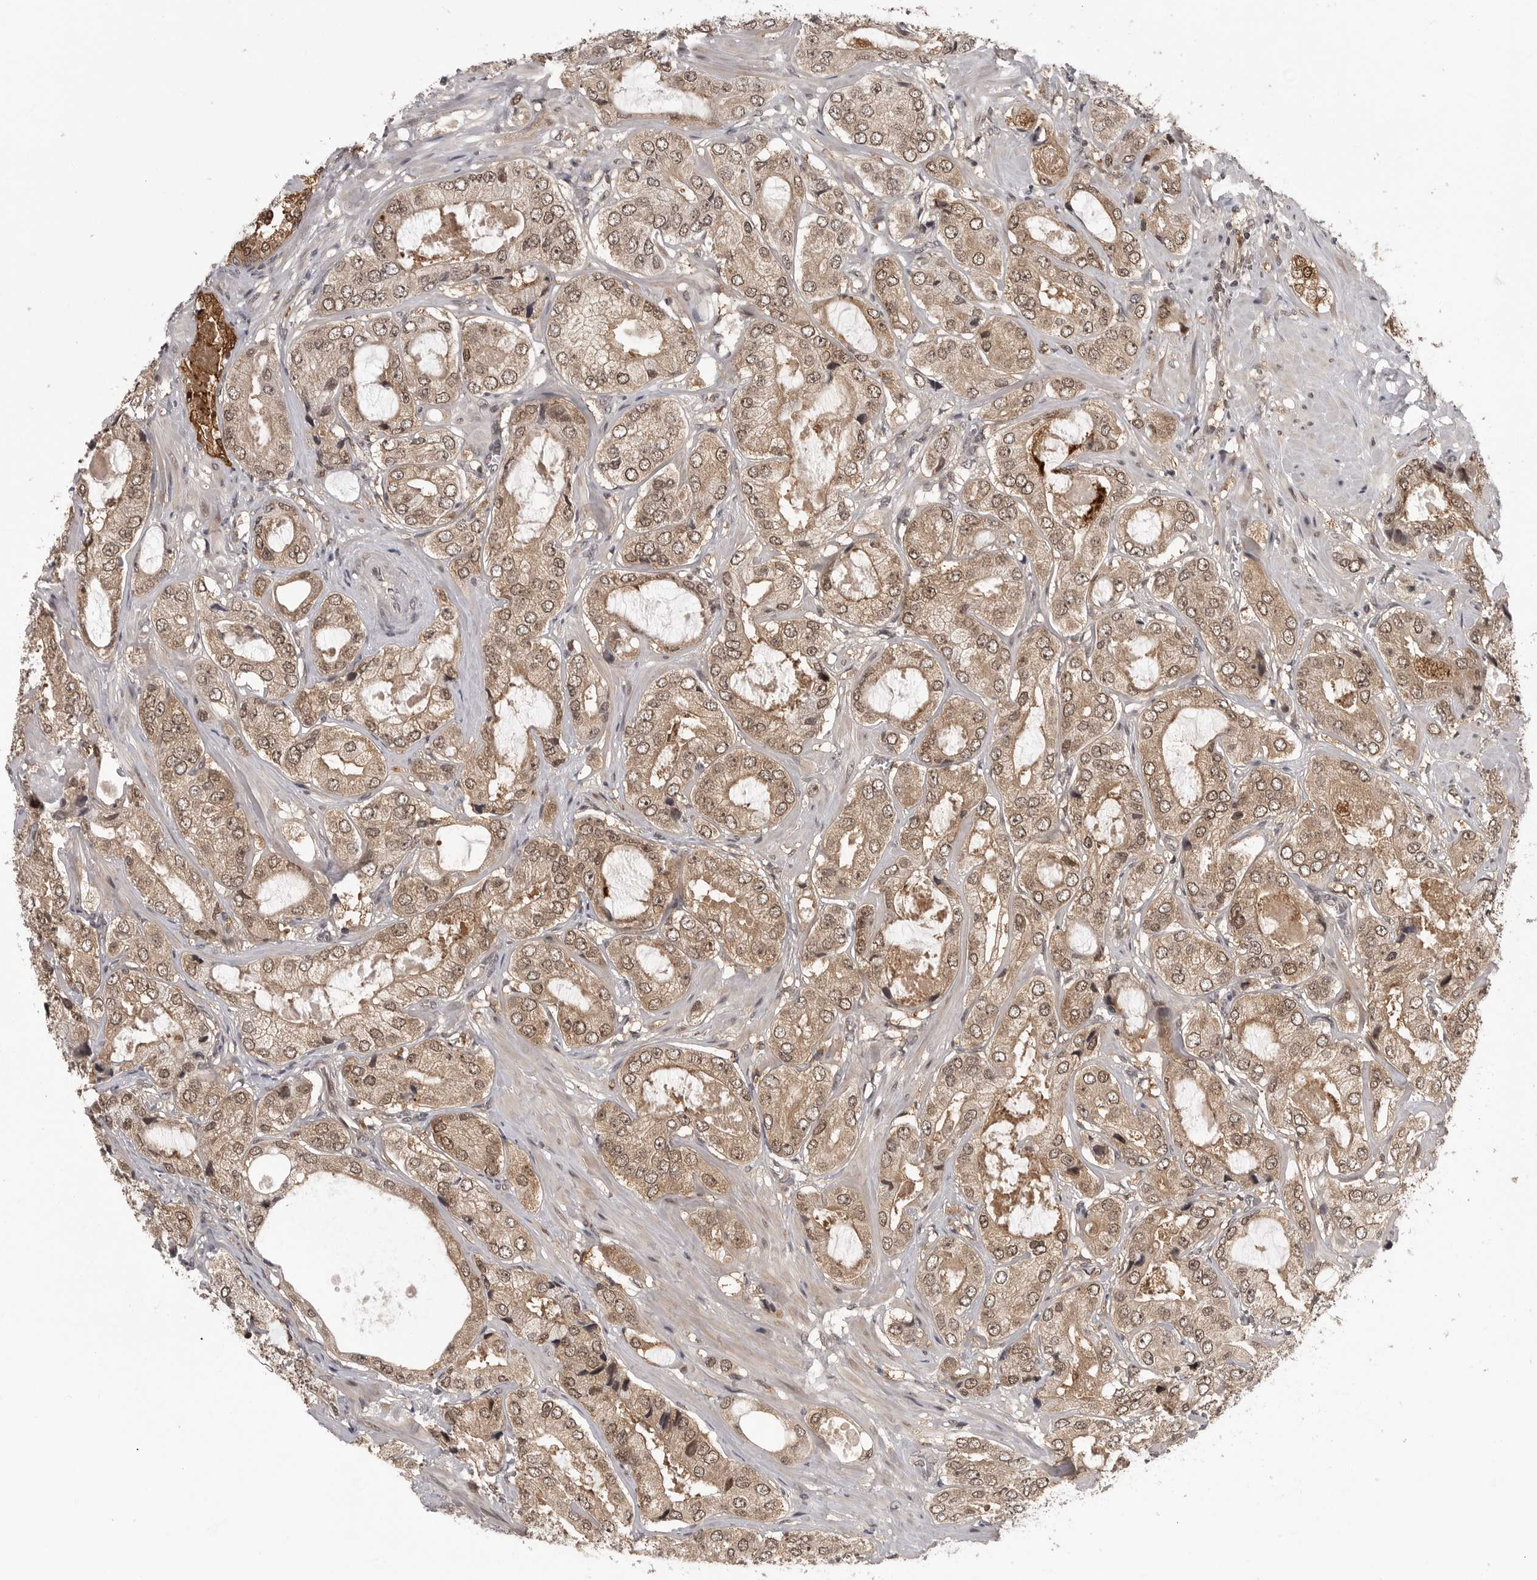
{"staining": {"intensity": "moderate", "quantity": ">75%", "location": "cytoplasmic/membranous,nuclear"}, "tissue": "prostate cancer", "cell_type": "Tumor cells", "image_type": "cancer", "snomed": [{"axis": "morphology", "description": "Adenocarcinoma, High grade"}, {"axis": "topography", "description": "Prostate"}], "caption": "A high-resolution histopathology image shows IHC staining of prostate cancer (adenocarcinoma (high-grade)), which shows moderate cytoplasmic/membranous and nuclear positivity in about >75% of tumor cells.", "gene": "PEG3", "patient": {"sex": "male", "age": 59}}